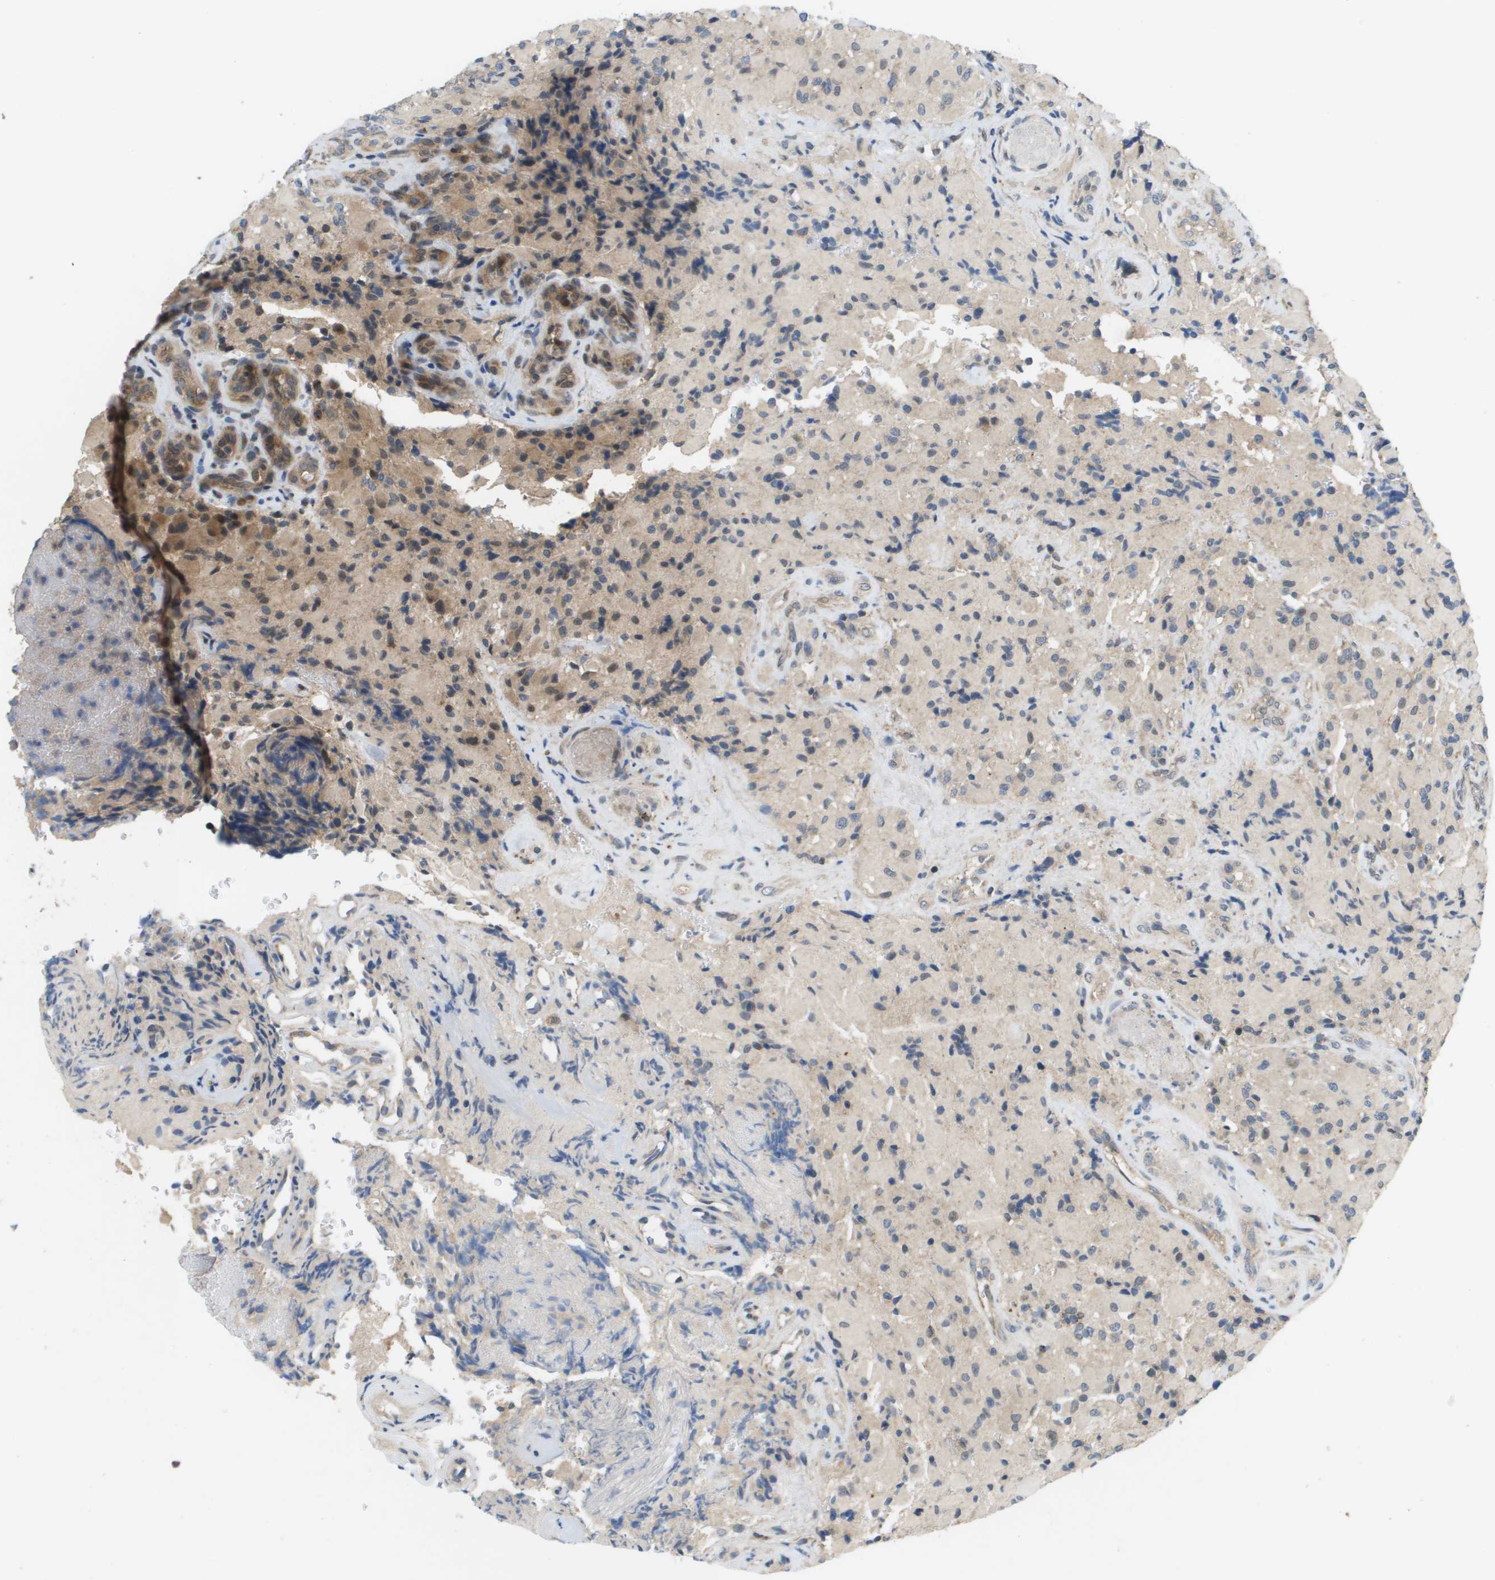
{"staining": {"intensity": "moderate", "quantity": "<25%", "location": "cytoplasmic/membranous"}, "tissue": "glioma", "cell_type": "Tumor cells", "image_type": "cancer", "snomed": [{"axis": "morphology", "description": "Glioma, malignant, High grade"}, {"axis": "topography", "description": "Brain"}], "caption": "Immunohistochemical staining of glioma shows low levels of moderate cytoplasmic/membranous expression in approximately <25% of tumor cells.", "gene": "SLC25A20", "patient": {"sex": "male", "age": 71}}